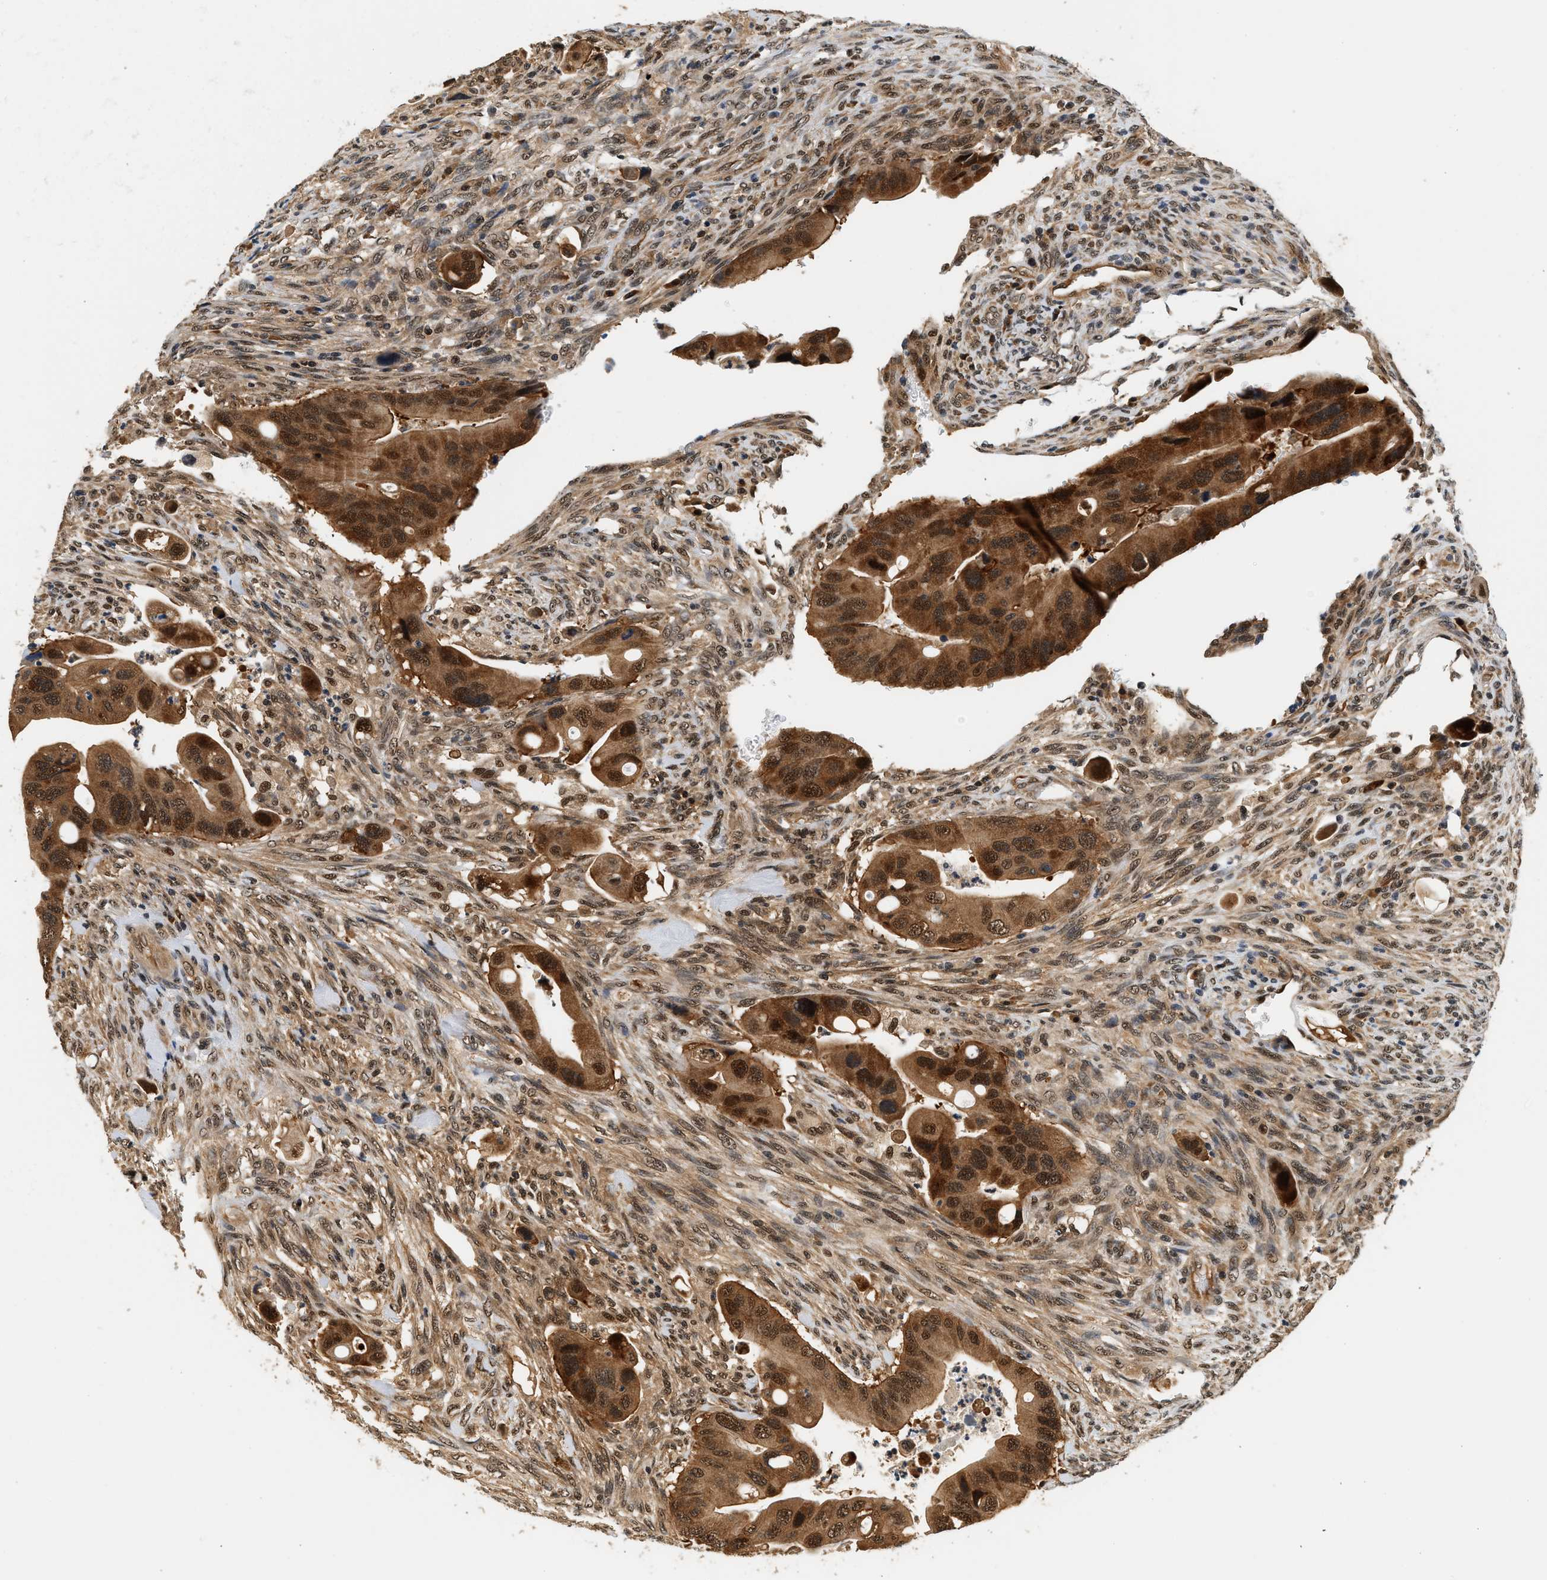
{"staining": {"intensity": "strong", "quantity": ">75%", "location": "cytoplasmic/membranous,nuclear"}, "tissue": "colorectal cancer", "cell_type": "Tumor cells", "image_type": "cancer", "snomed": [{"axis": "morphology", "description": "Adenocarcinoma, NOS"}, {"axis": "topography", "description": "Rectum"}], "caption": "Colorectal adenocarcinoma tissue displays strong cytoplasmic/membranous and nuclear staining in about >75% of tumor cells", "gene": "PSMD3", "patient": {"sex": "female", "age": 57}}